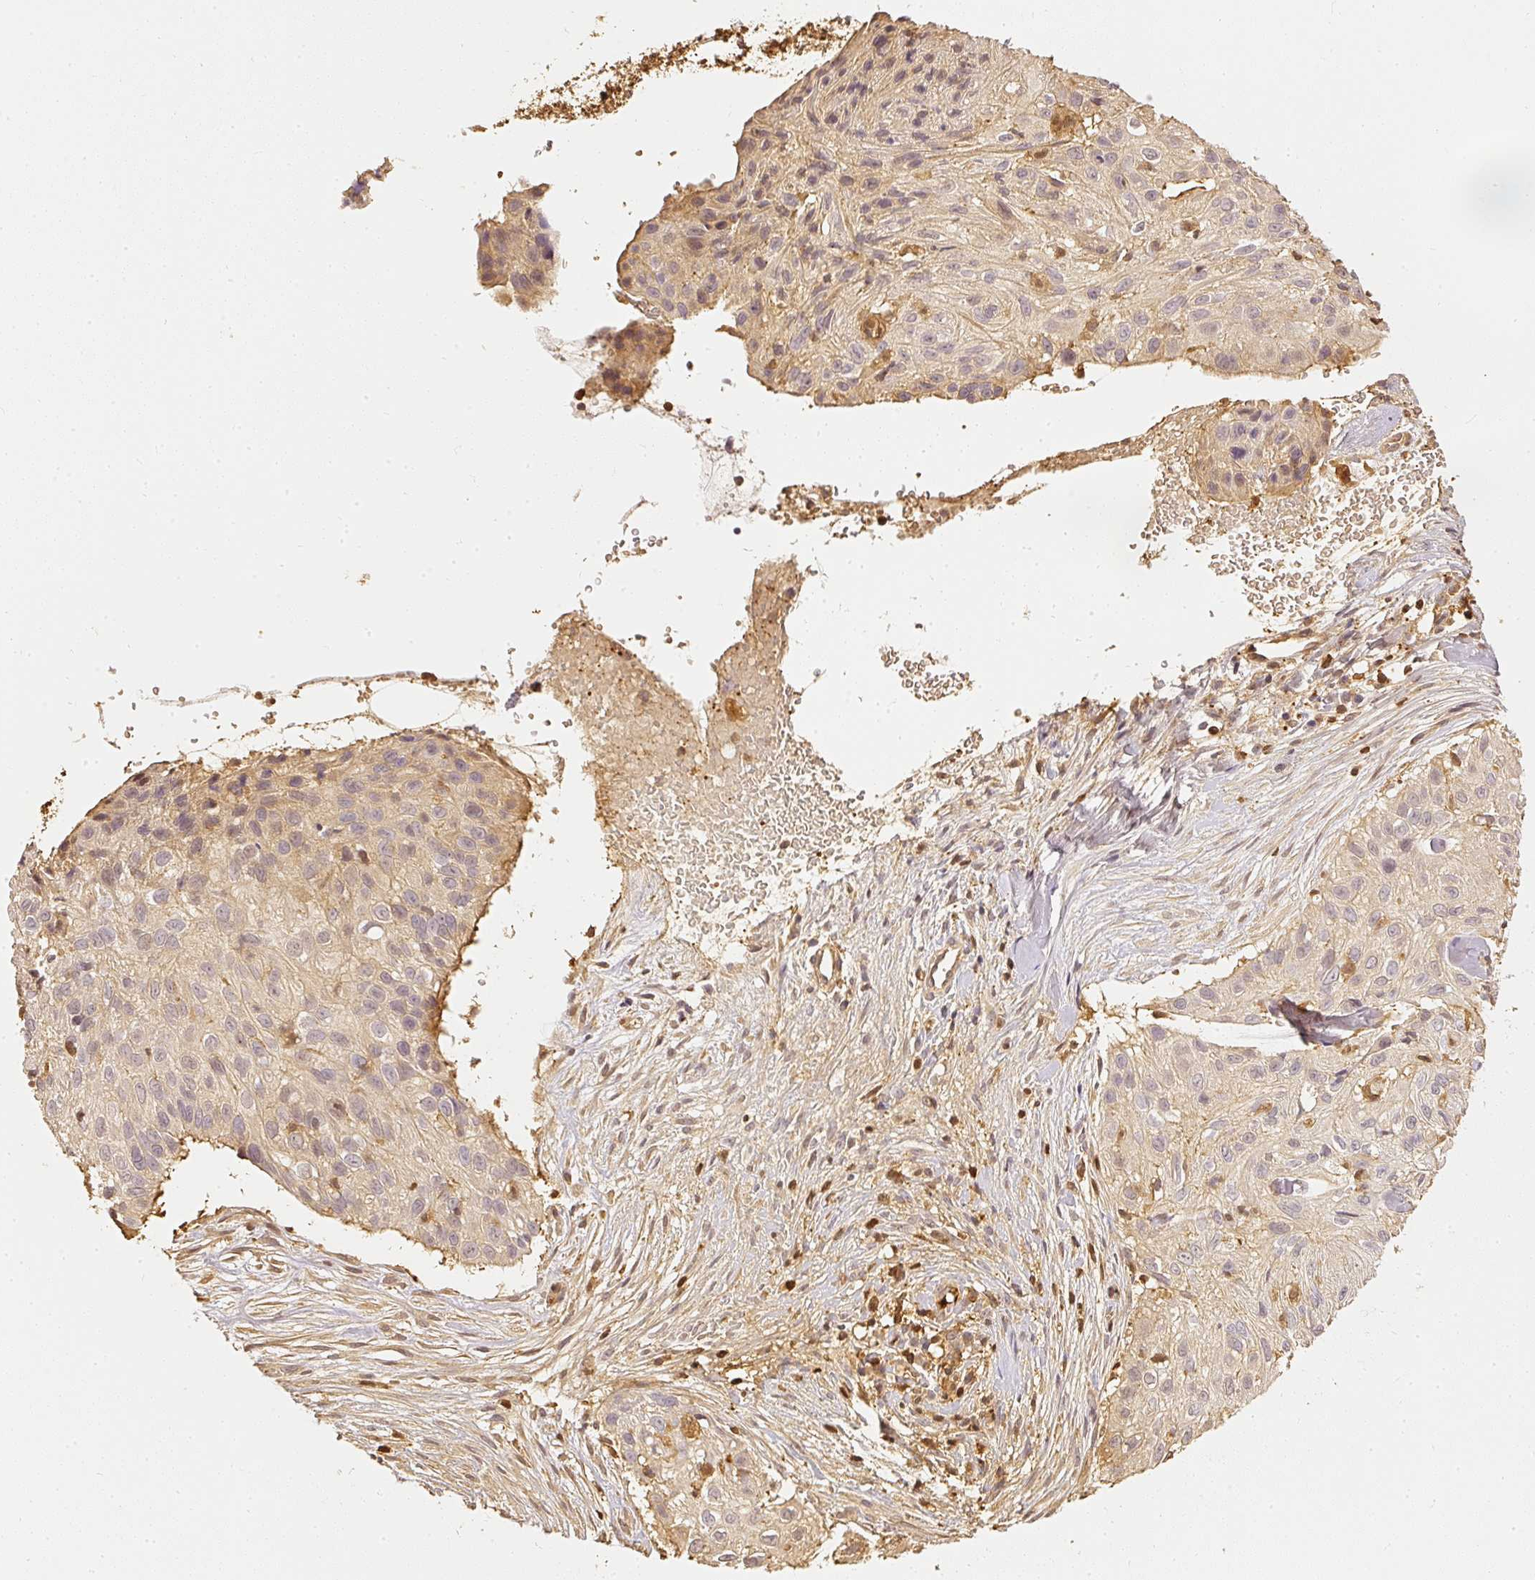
{"staining": {"intensity": "weak", "quantity": ">75%", "location": "cytoplasmic/membranous"}, "tissue": "skin cancer", "cell_type": "Tumor cells", "image_type": "cancer", "snomed": [{"axis": "morphology", "description": "Squamous cell carcinoma, NOS"}, {"axis": "topography", "description": "Skin"}], "caption": "Immunohistochemistry (IHC) of human skin cancer (squamous cell carcinoma) demonstrates low levels of weak cytoplasmic/membranous staining in approximately >75% of tumor cells. The protein of interest is shown in brown color, while the nuclei are stained blue.", "gene": "PFN1", "patient": {"sex": "male", "age": 82}}